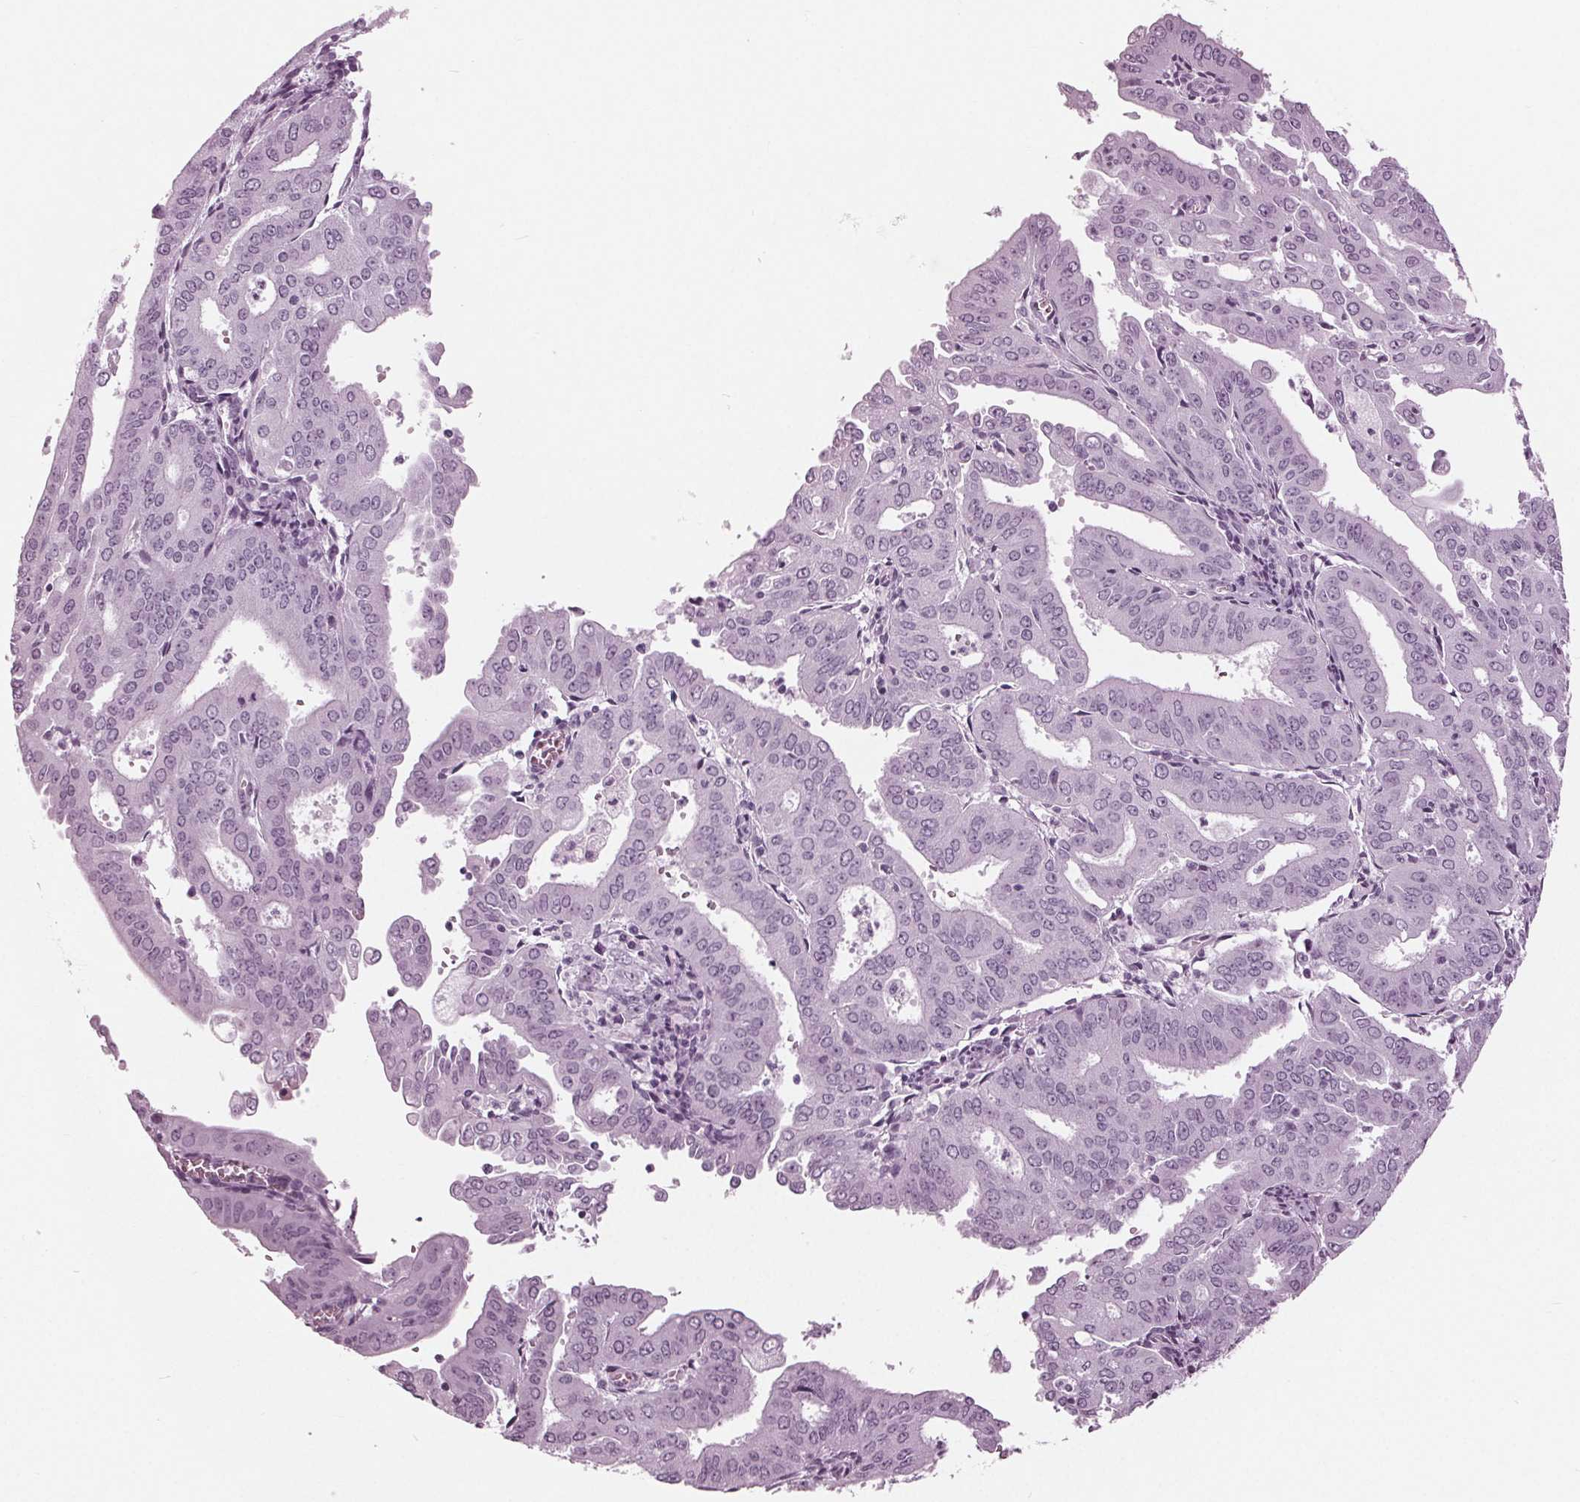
{"staining": {"intensity": "negative", "quantity": "none", "location": "none"}, "tissue": "cervical cancer", "cell_type": "Tumor cells", "image_type": "cancer", "snomed": [{"axis": "morphology", "description": "Adenocarcinoma, NOS"}, {"axis": "topography", "description": "Cervix"}], "caption": "High power microscopy photomicrograph of an immunohistochemistry (IHC) photomicrograph of cervical adenocarcinoma, revealing no significant staining in tumor cells. (Brightfield microscopy of DAB (3,3'-diaminobenzidine) immunohistochemistry (IHC) at high magnification).", "gene": "KRT28", "patient": {"sex": "female", "age": 56}}